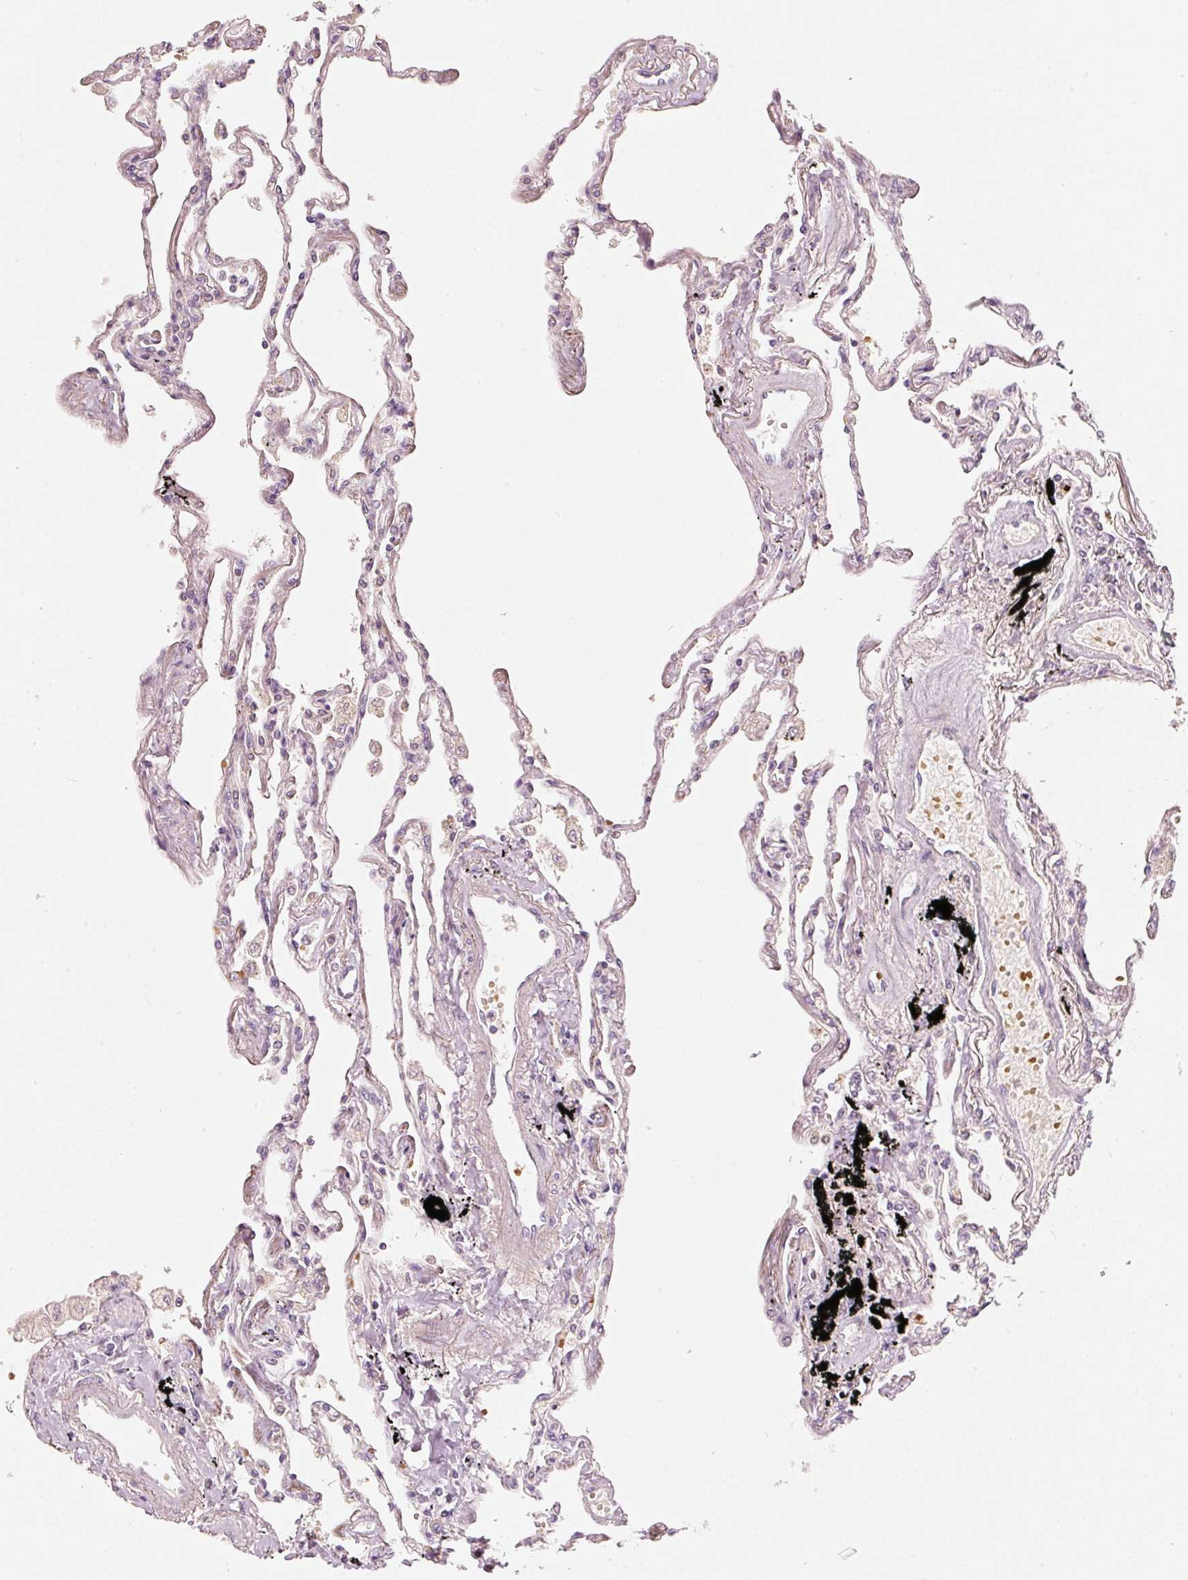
{"staining": {"intensity": "moderate", "quantity": "<25%", "location": "cytoplasmic/membranous"}, "tissue": "lung", "cell_type": "Alveolar cells", "image_type": "normal", "snomed": [{"axis": "morphology", "description": "Normal tissue, NOS"}, {"axis": "topography", "description": "Lung"}], "caption": "Immunohistochemical staining of benign human lung exhibits low levels of moderate cytoplasmic/membranous positivity in approximately <25% of alveolar cells.", "gene": "KLHL21", "patient": {"sex": "female", "age": 67}}